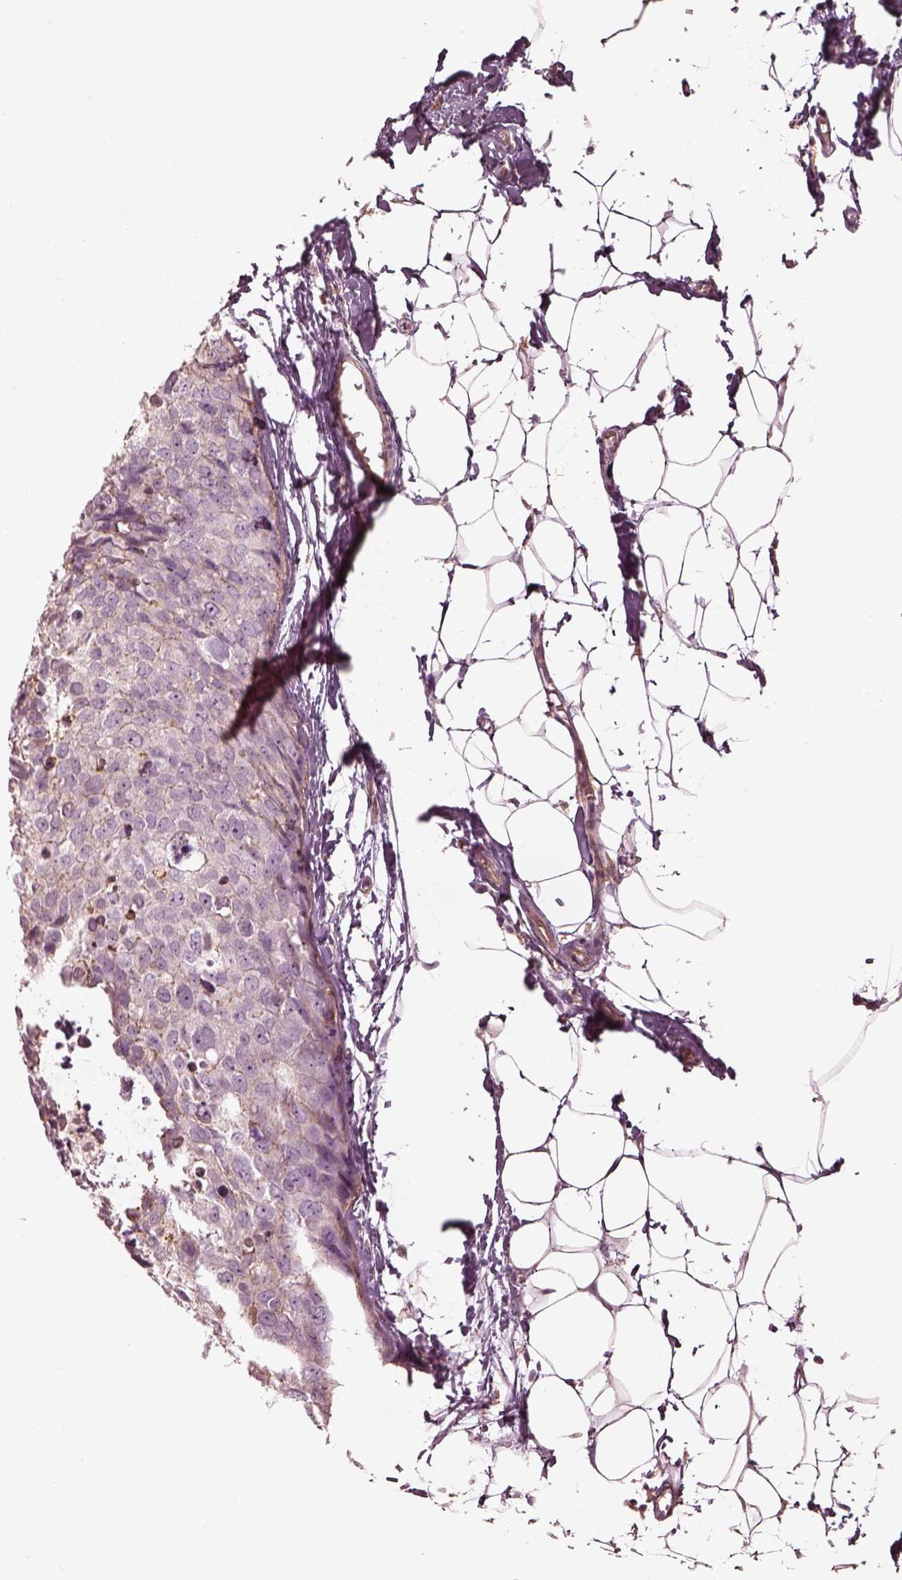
{"staining": {"intensity": "negative", "quantity": "none", "location": "none"}, "tissue": "breast cancer", "cell_type": "Tumor cells", "image_type": "cancer", "snomed": [{"axis": "morphology", "description": "Duct carcinoma"}, {"axis": "topography", "description": "Breast"}], "caption": "Tumor cells are negative for protein expression in human breast invasive ductal carcinoma.", "gene": "ZYX", "patient": {"sex": "female", "age": 38}}